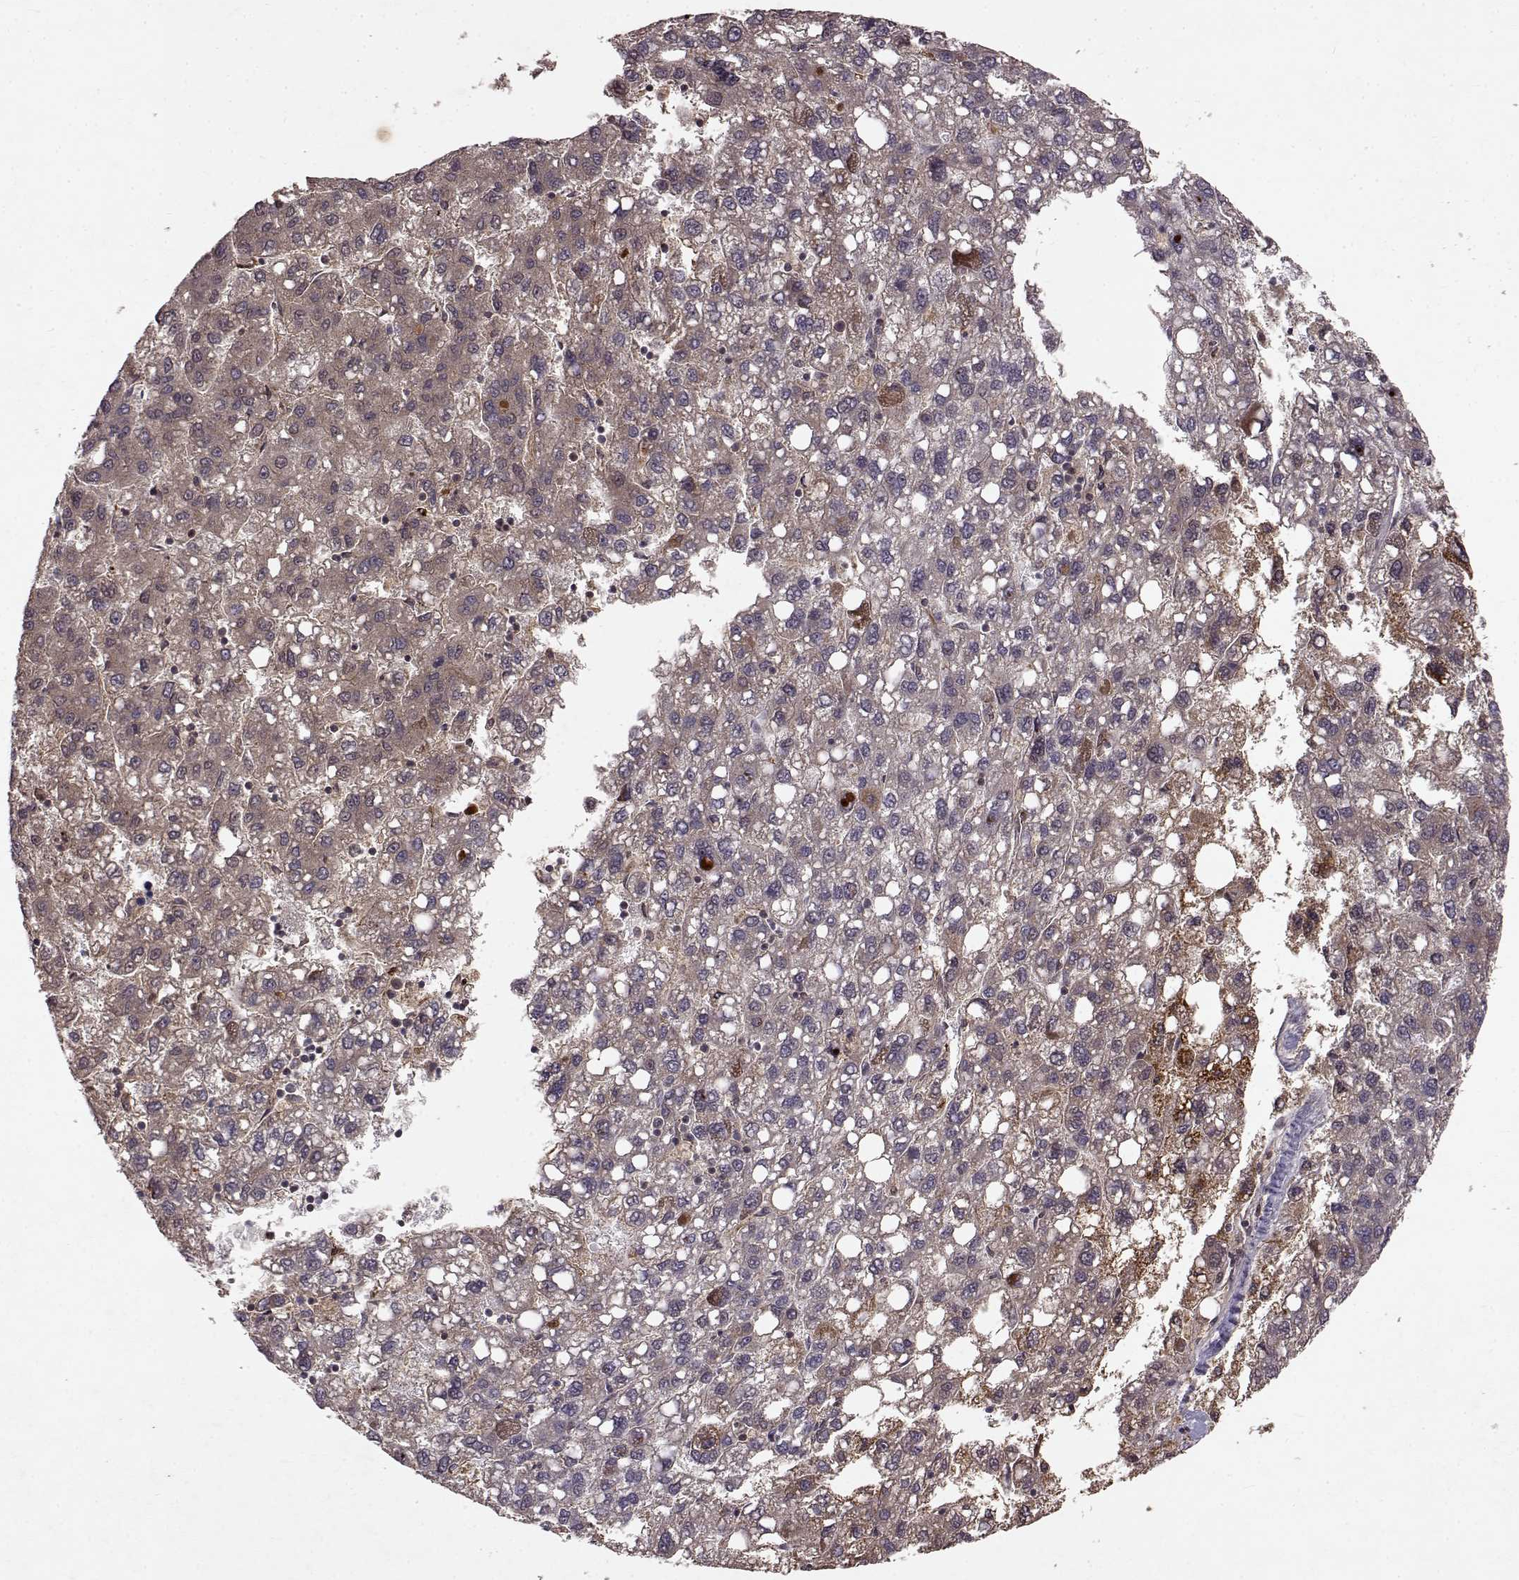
{"staining": {"intensity": "moderate", "quantity": "<25%", "location": "cytoplasmic/membranous"}, "tissue": "liver cancer", "cell_type": "Tumor cells", "image_type": "cancer", "snomed": [{"axis": "morphology", "description": "Carcinoma, Hepatocellular, NOS"}, {"axis": "topography", "description": "Liver"}], "caption": "Tumor cells exhibit low levels of moderate cytoplasmic/membranous positivity in about <25% of cells in liver cancer (hepatocellular carcinoma).", "gene": "FSTL1", "patient": {"sex": "female", "age": 82}}